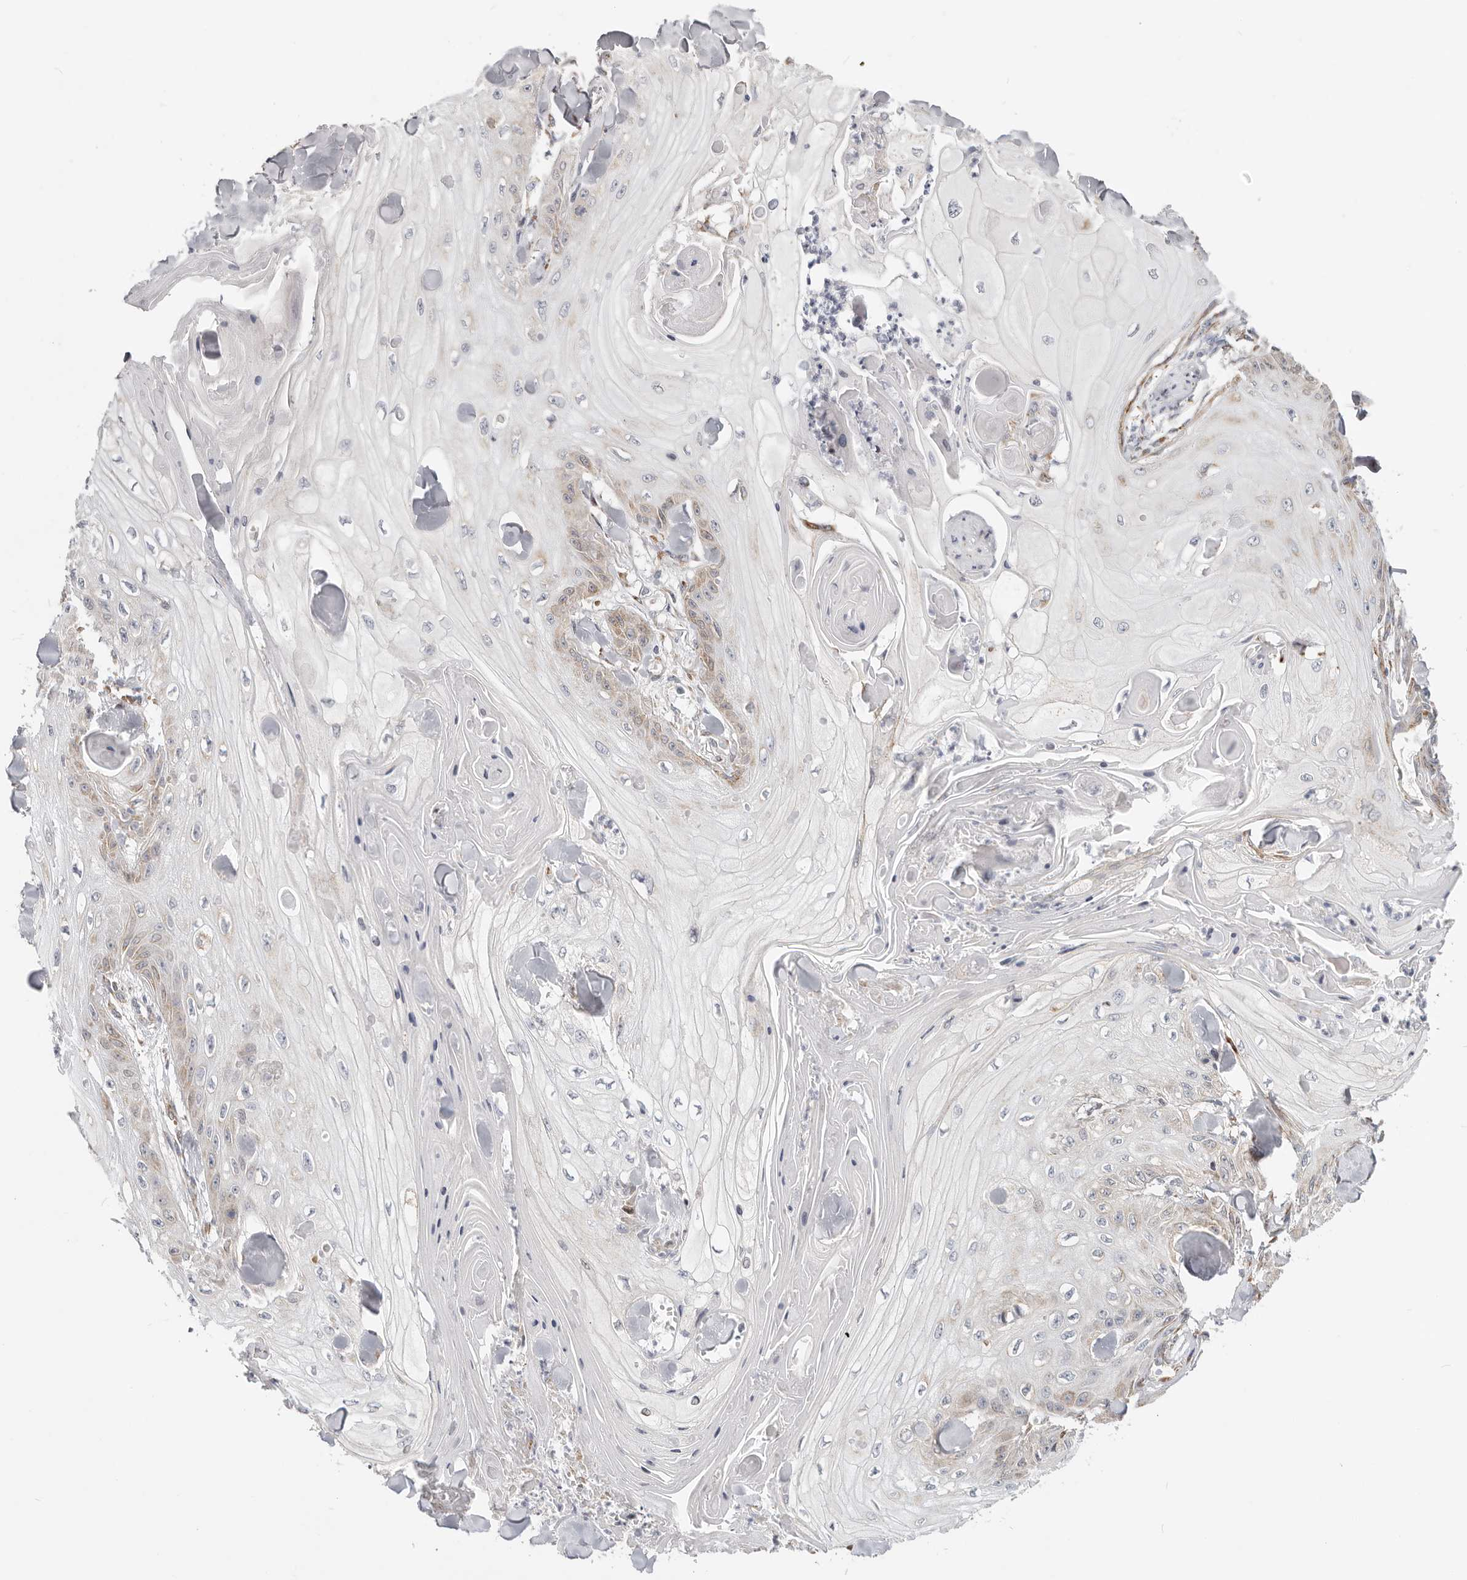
{"staining": {"intensity": "weak", "quantity": "<25%", "location": "cytoplasmic/membranous"}, "tissue": "skin cancer", "cell_type": "Tumor cells", "image_type": "cancer", "snomed": [{"axis": "morphology", "description": "Squamous cell carcinoma, NOS"}, {"axis": "topography", "description": "Skin"}], "caption": "Skin cancer stained for a protein using immunohistochemistry displays no staining tumor cells.", "gene": "IL32", "patient": {"sex": "male", "age": 74}}